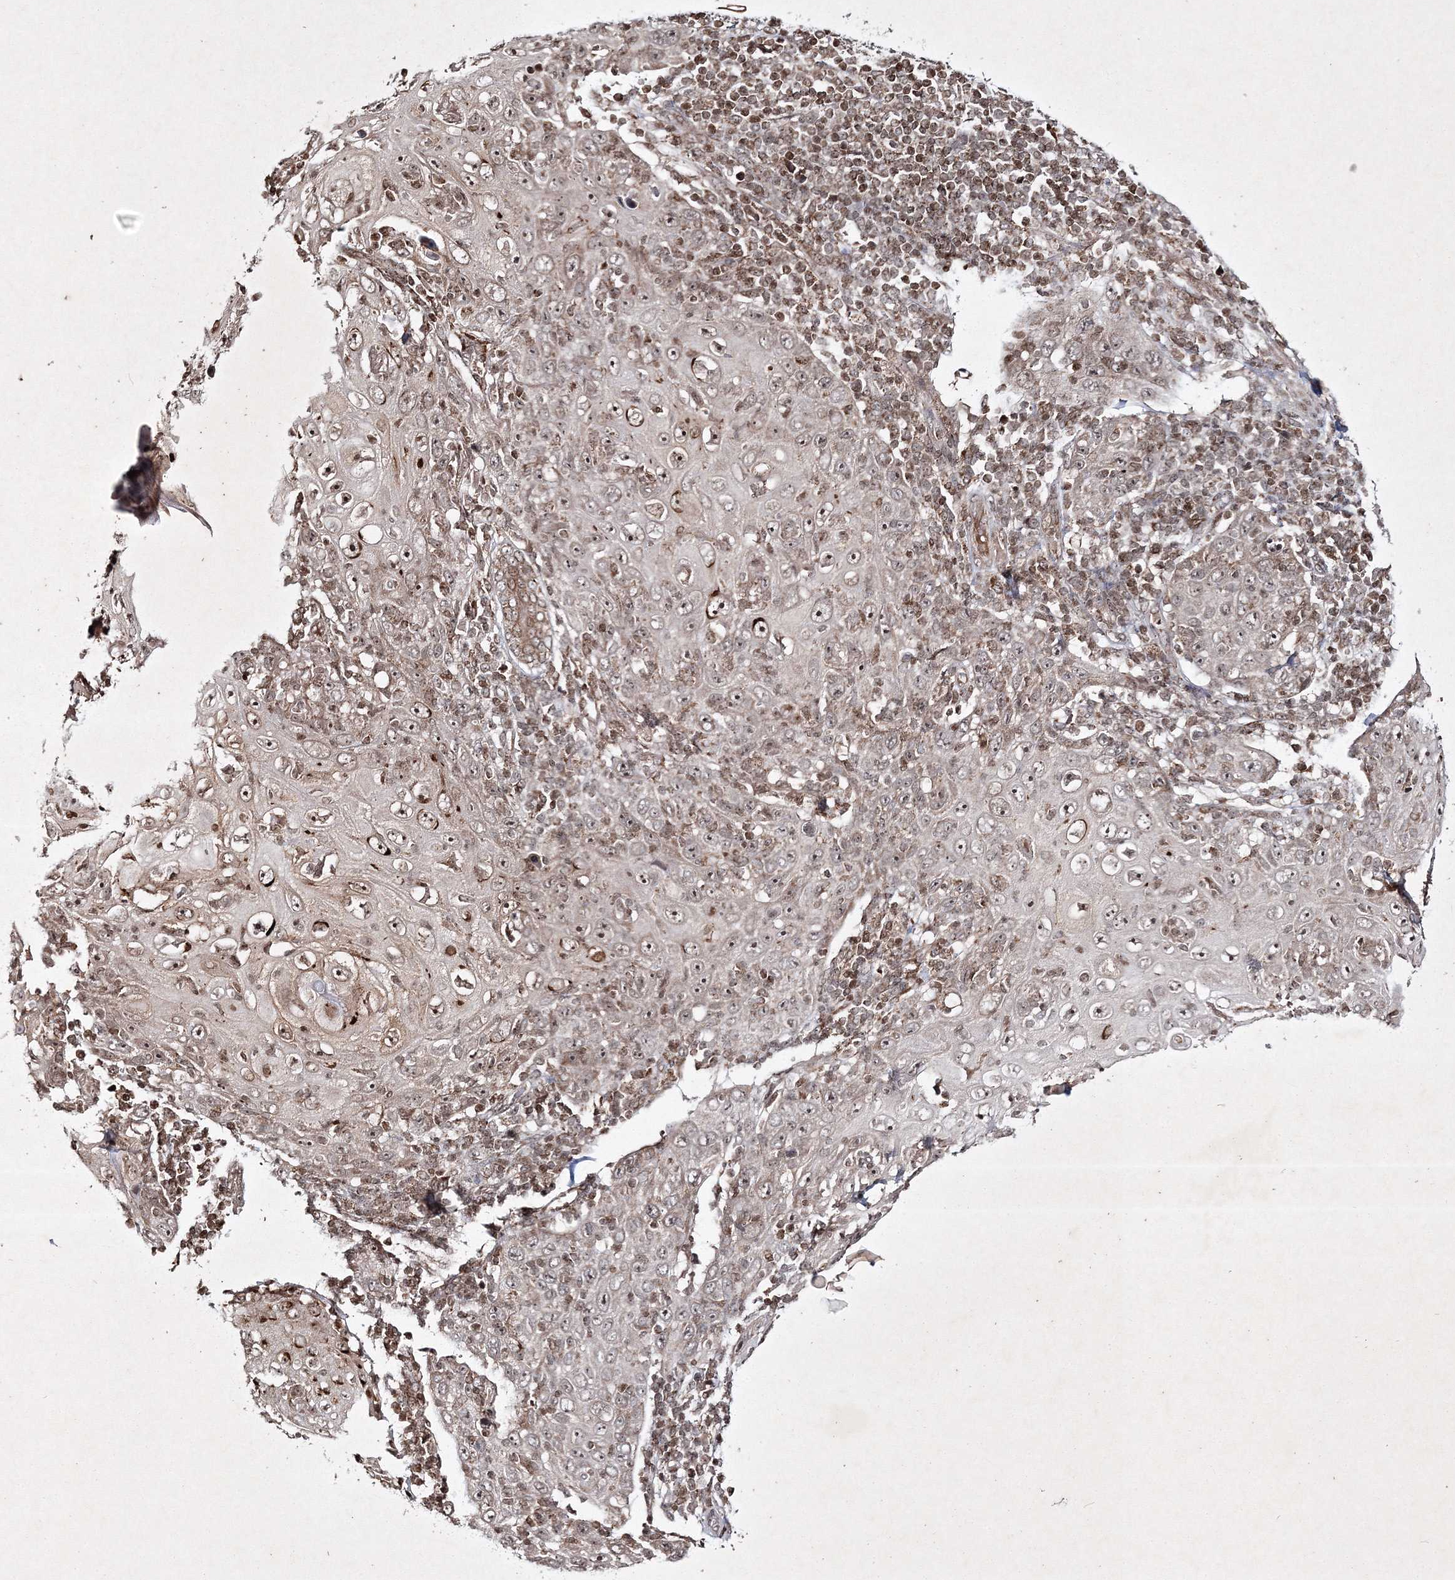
{"staining": {"intensity": "strong", "quantity": "25%-75%", "location": "cytoplasmic/membranous,nuclear"}, "tissue": "skin cancer", "cell_type": "Tumor cells", "image_type": "cancer", "snomed": [{"axis": "morphology", "description": "Squamous cell carcinoma, NOS"}, {"axis": "topography", "description": "Skin"}], "caption": "Skin squamous cell carcinoma stained with a protein marker reveals strong staining in tumor cells.", "gene": "CARM1", "patient": {"sex": "female", "age": 88}}